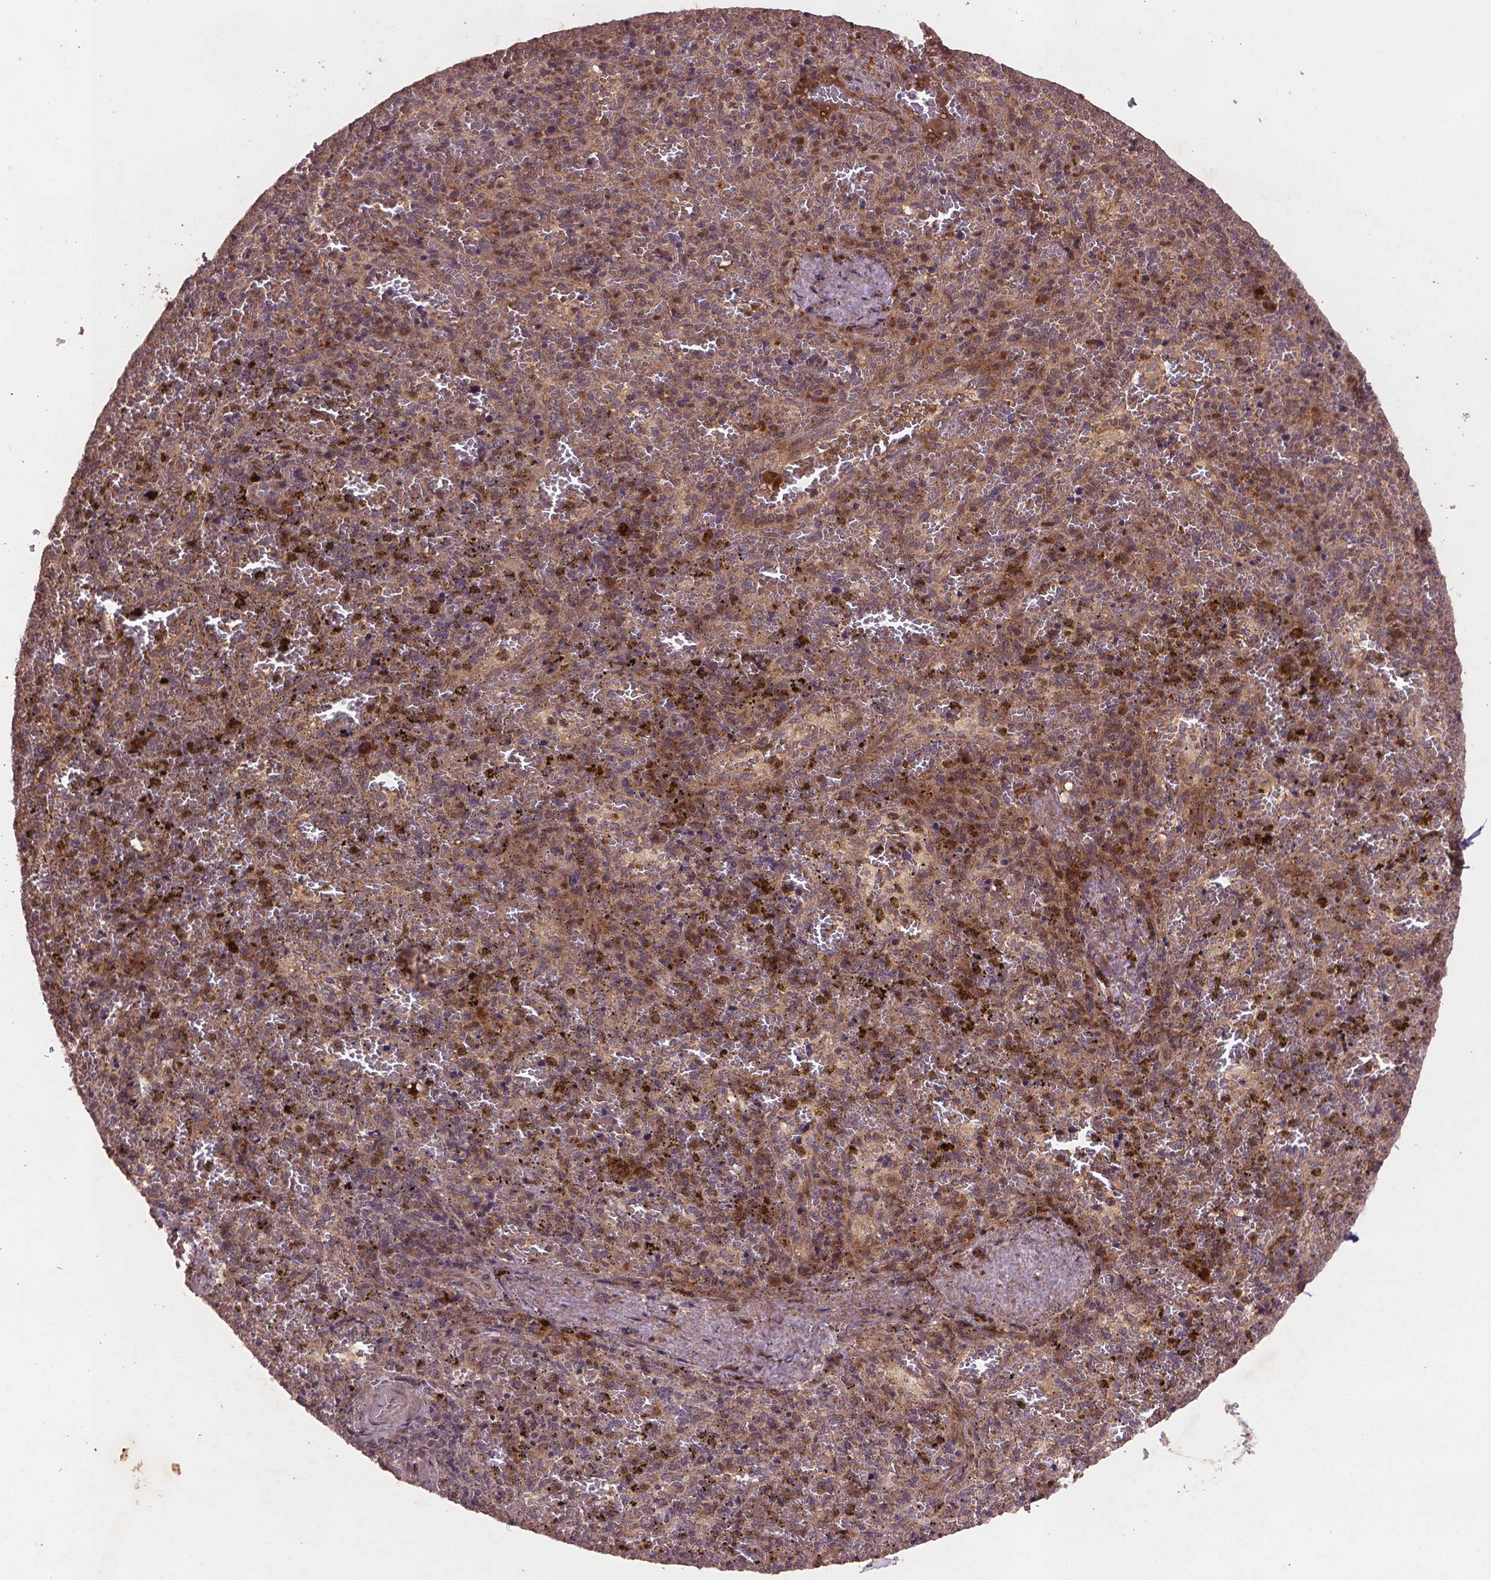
{"staining": {"intensity": "moderate", "quantity": "<25%", "location": "cytoplasmic/membranous"}, "tissue": "spleen", "cell_type": "Cells in red pulp", "image_type": "normal", "snomed": [{"axis": "morphology", "description": "Normal tissue, NOS"}, {"axis": "topography", "description": "Spleen"}], "caption": "This is an image of immunohistochemistry staining of normal spleen, which shows moderate positivity in the cytoplasmic/membranous of cells in red pulp.", "gene": "NIPAL2", "patient": {"sex": "female", "age": 50}}